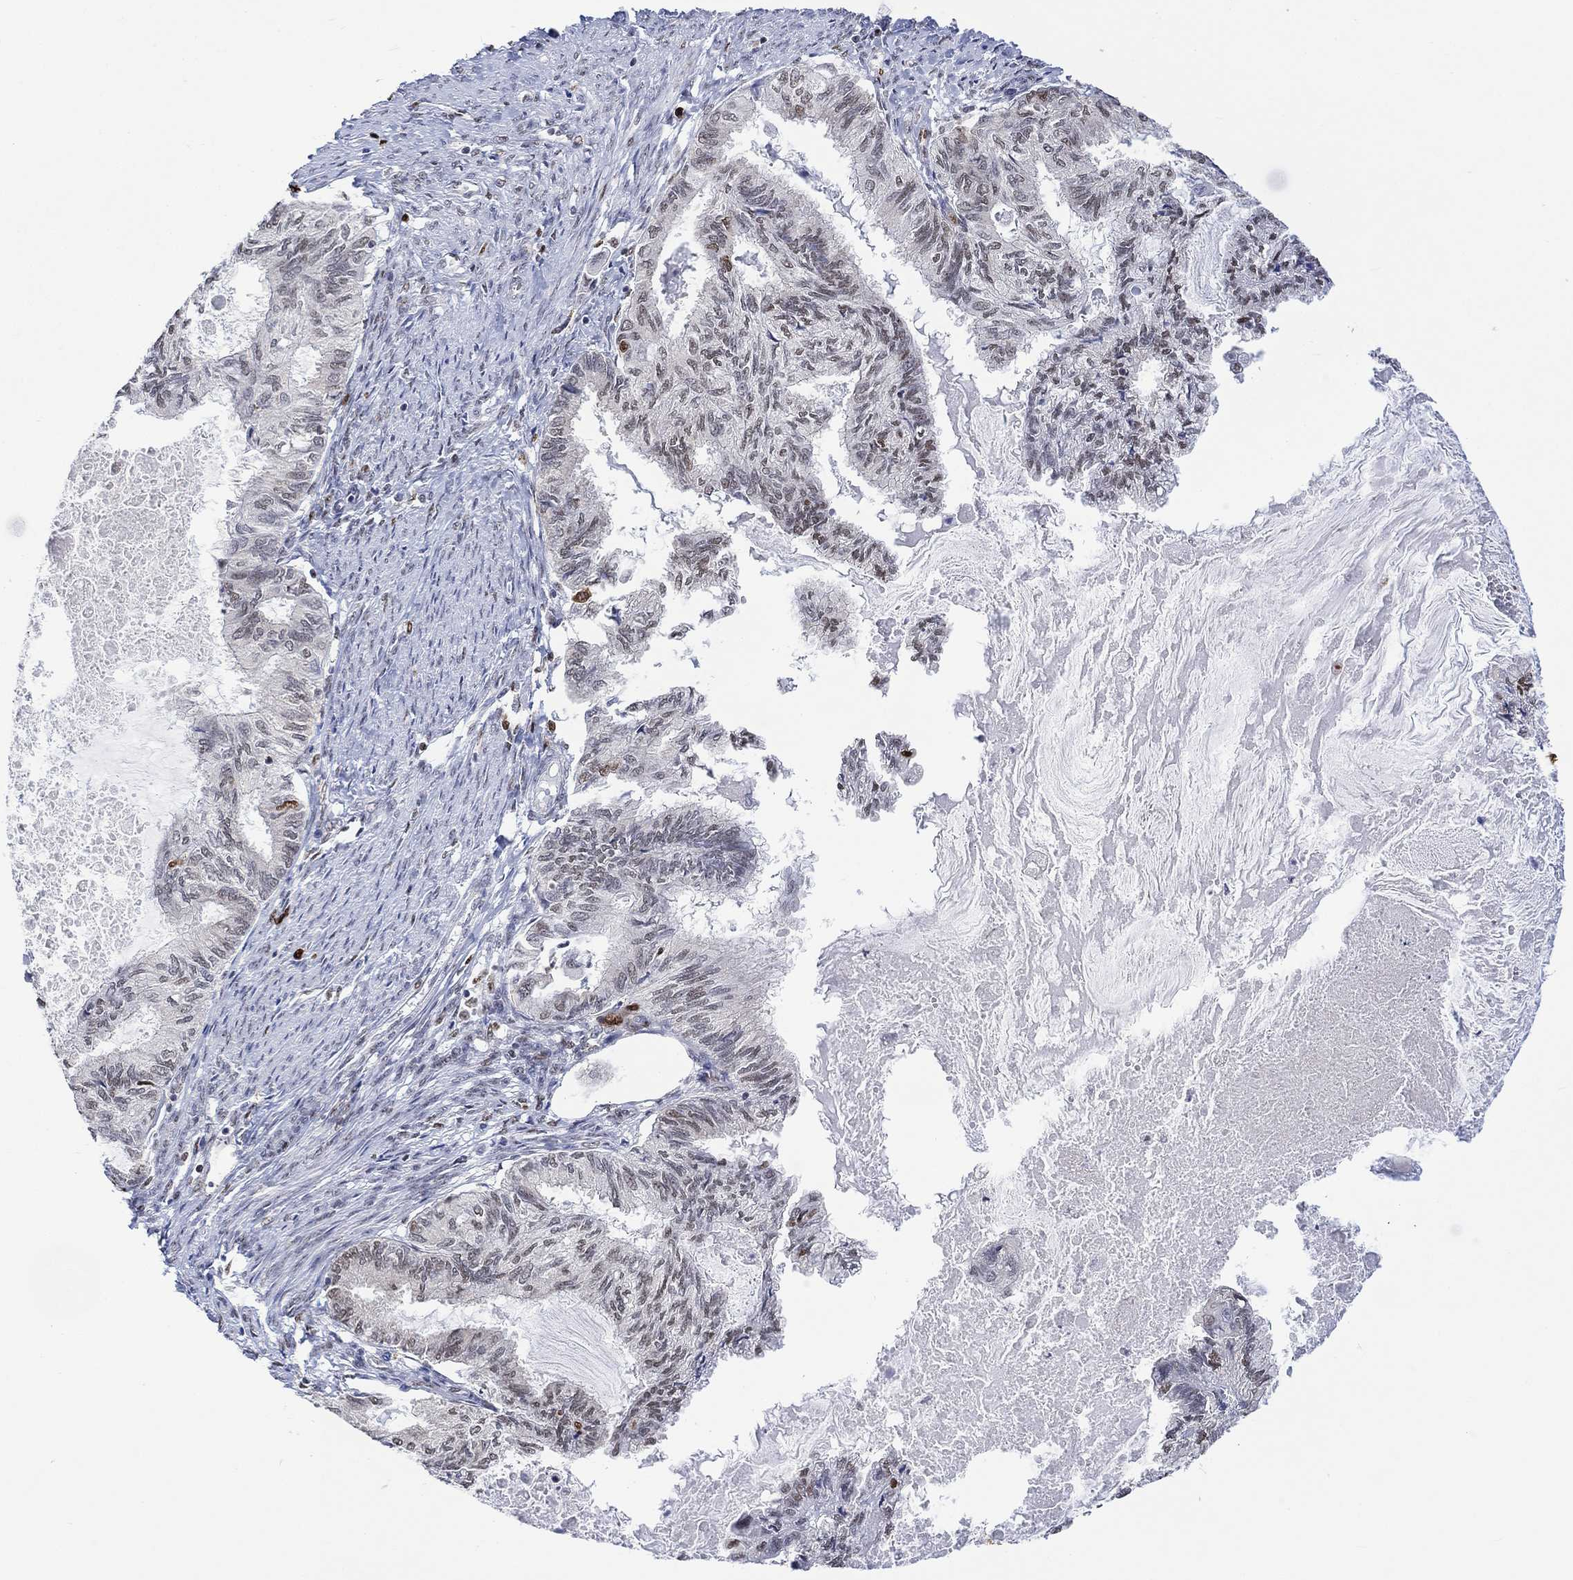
{"staining": {"intensity": "moderate", "quantity": "25%-75%", "location": "nuclear"}, "tissue": "endometrial cancer", "cell_type": "Tumor cells", "image_type": "cancer", "snomed": [{"axis": "morphology", "description": "Adenocarcinoma, NOS"}, {"axis": "topography", "description": "Endometrium"}], "caption": "A brown stain labels moderate nuclear staining of a protein in endometrial adenocarcinoma tumor cells. (brown staining indicates protein expression, while blue staining denotes nuclei).", "gene": "RAD54L2", "patient": {"sex": "female", "age": 86}}